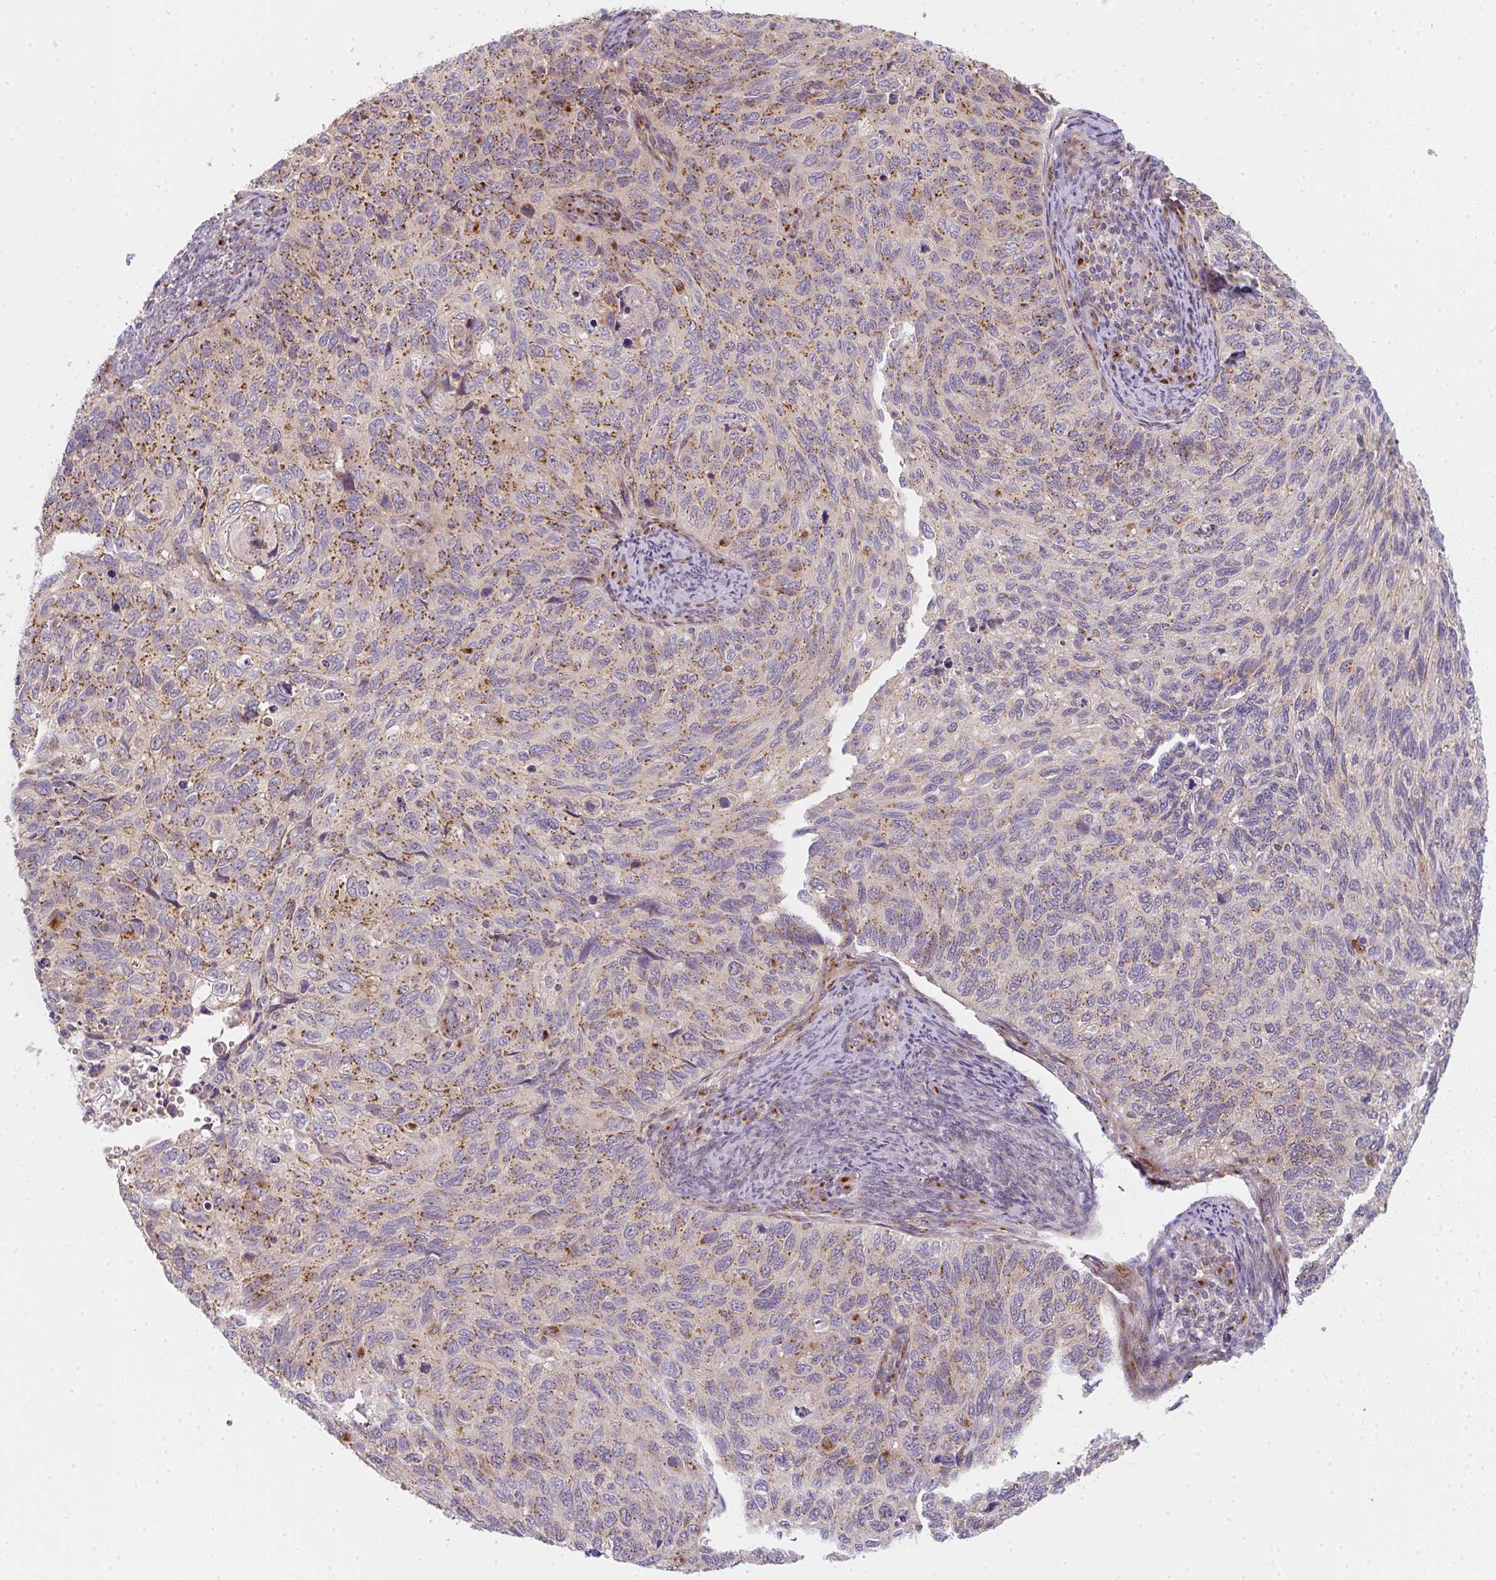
{"staining": {"intensity": "moderate", "quantity": "25%-75%", "location": "cytoplasmic/membranous"}, "tissue": "cervical cancer", "cell_type": "Tumor cells", "image_type": "cancer", "snomed": [{"axis": "morphology", "description": "Squamous cell carcinoma, NOS"}, {"axis": "topography", "description": "Cervix"}], "caption": "Approximately 25%-75% of tumor cells in cervical cancer exhibit moderate cytoplasmic/membranous protein staining as visualized by brown immunohistochemical staining.", "gene": "GVQW3", "patient": {"sex": "female", "age": 70}}